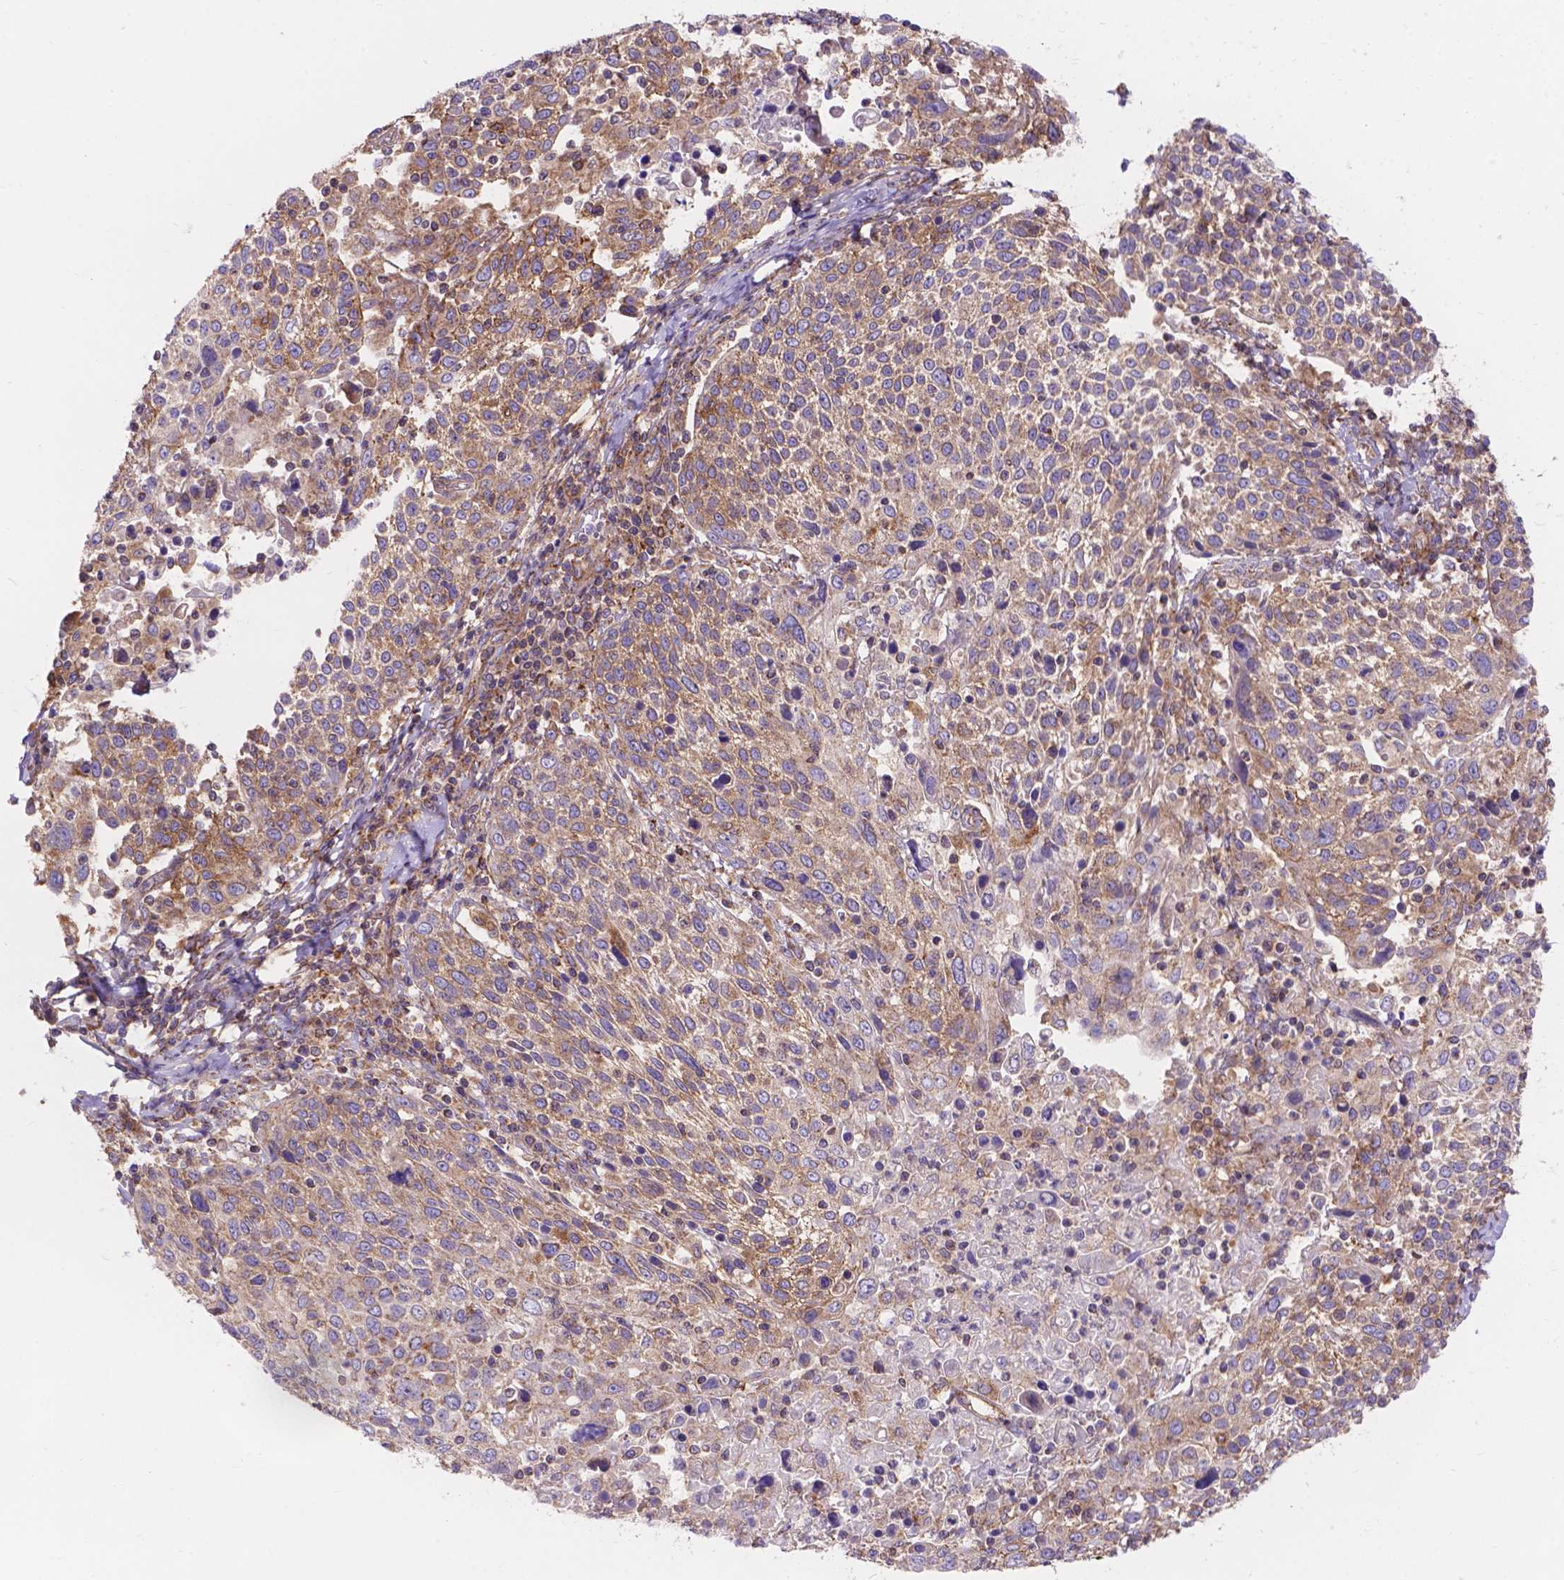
{"staining": {"intensity": "moderate", "quantity": ">75%", "location": "cytoplasmic/membranous"}, "tissue": "cervical cancer", "cell_type": "Tumor cells", "image_type": "cancer", "snomed": [{"axis": "morphology", "description": "Squamous cell carcinoma, NOS"}, {"axis": "topography", "description": "Cervix"}], "caption": "Protein expression analysis of cervical squamous cell carcinoma reveals moderate cytoplasmic/membranous staining in approximately >75% of tumor cells. Immunohistochemistry (ihc) stains the protein in brown and the nuclei are stained blue.", "gene": "AK3", "patient": {"sex": "female", "age": 61}}